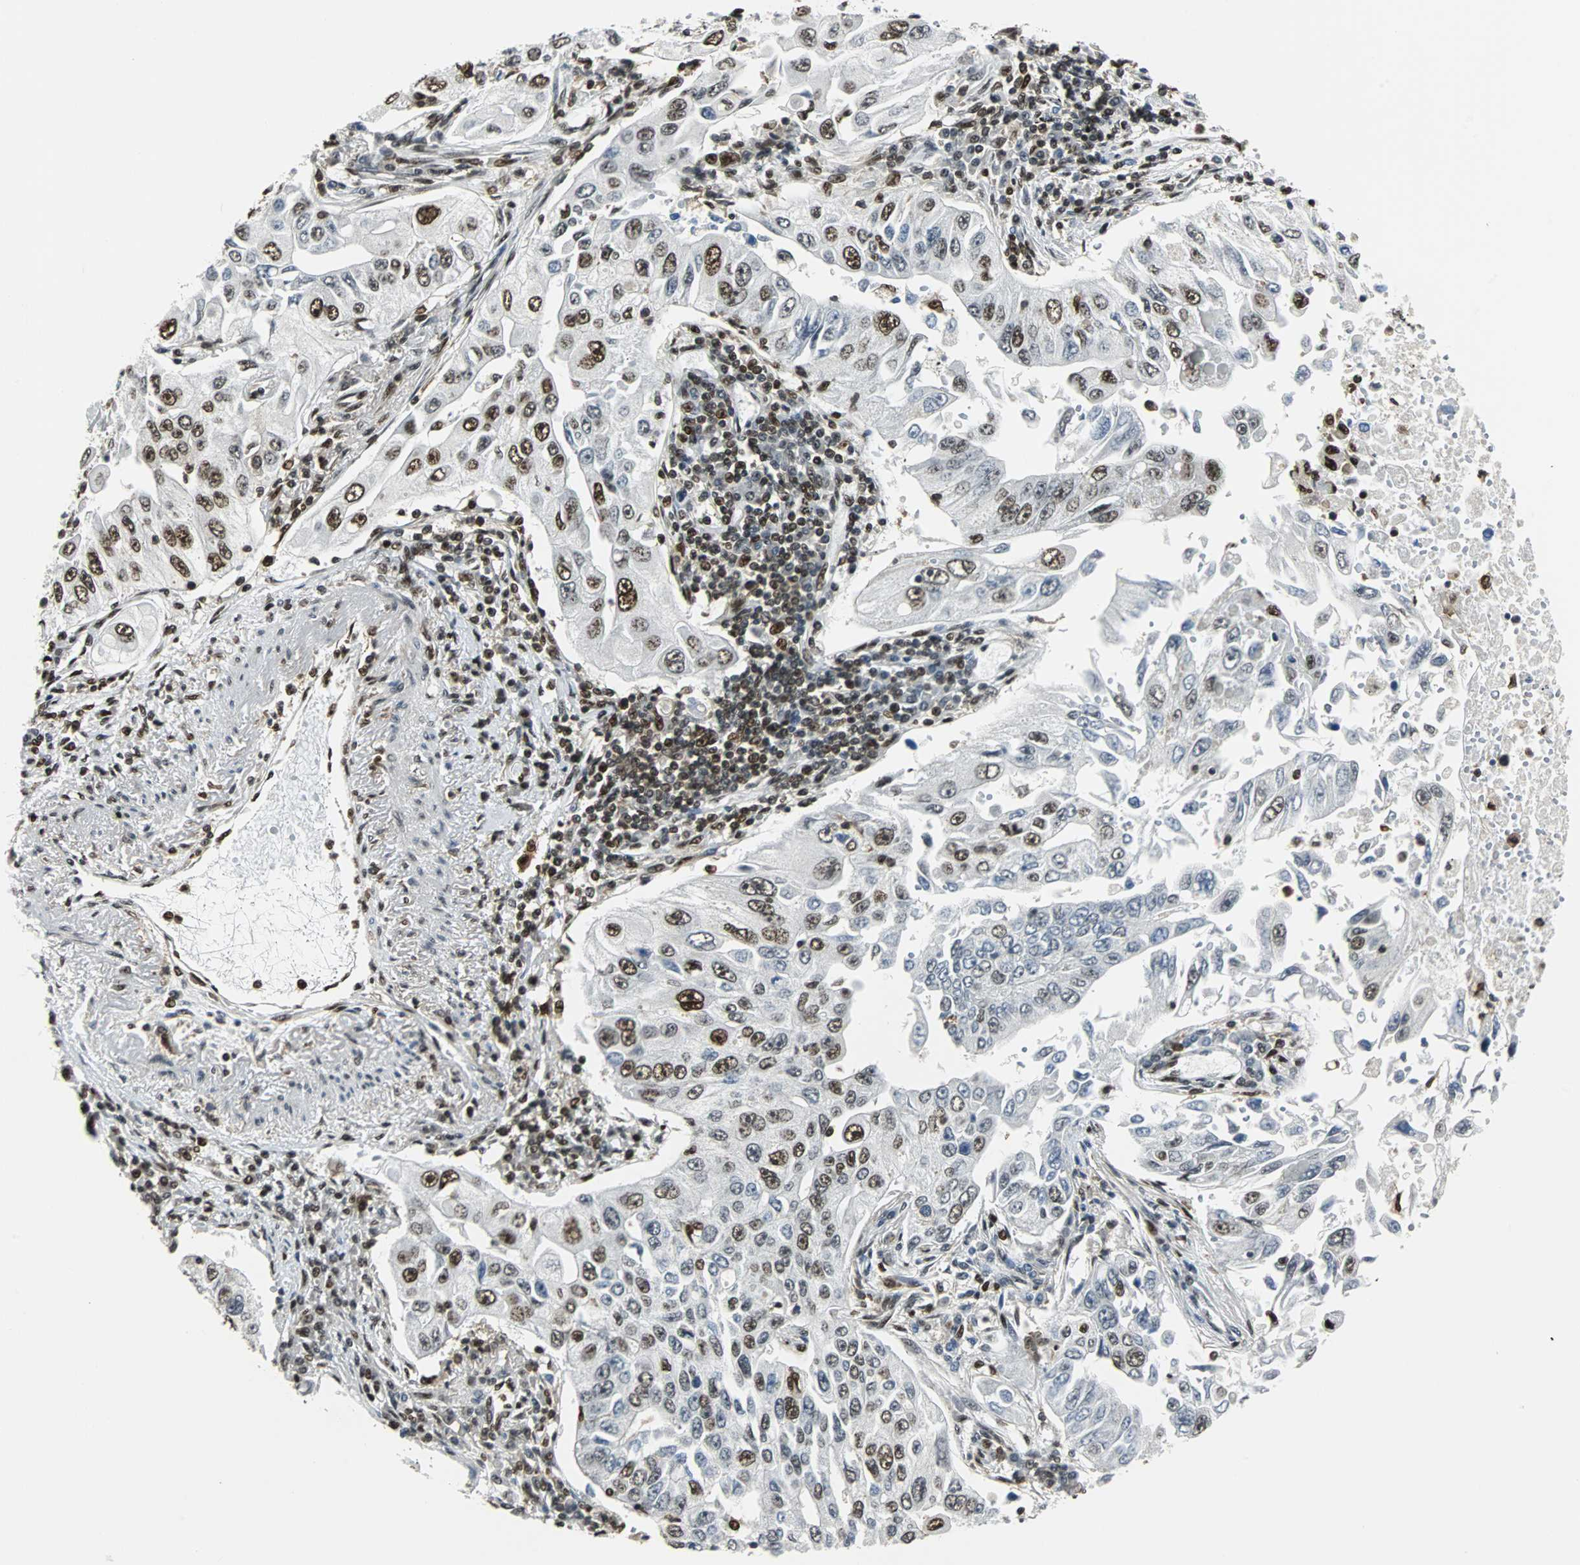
{"staining": {"intensity": "strong", "quantity": "25%-75%", "location": "nuclear"}, "tissue": "lung cancer", "cell_type": "Tumor cells", "image_type": "cancer", "snomed": [{"axis": "morphology", "description": "Adenocarcinoma, NOS"}, {"axis": "topography", "description": "Lung"}], "caption": "Human lung cancer stained with a protein marker reveals strong staining in tumor cells.", "gene": "XRCC4", "patient": {"sex": "male", "age": 84}}